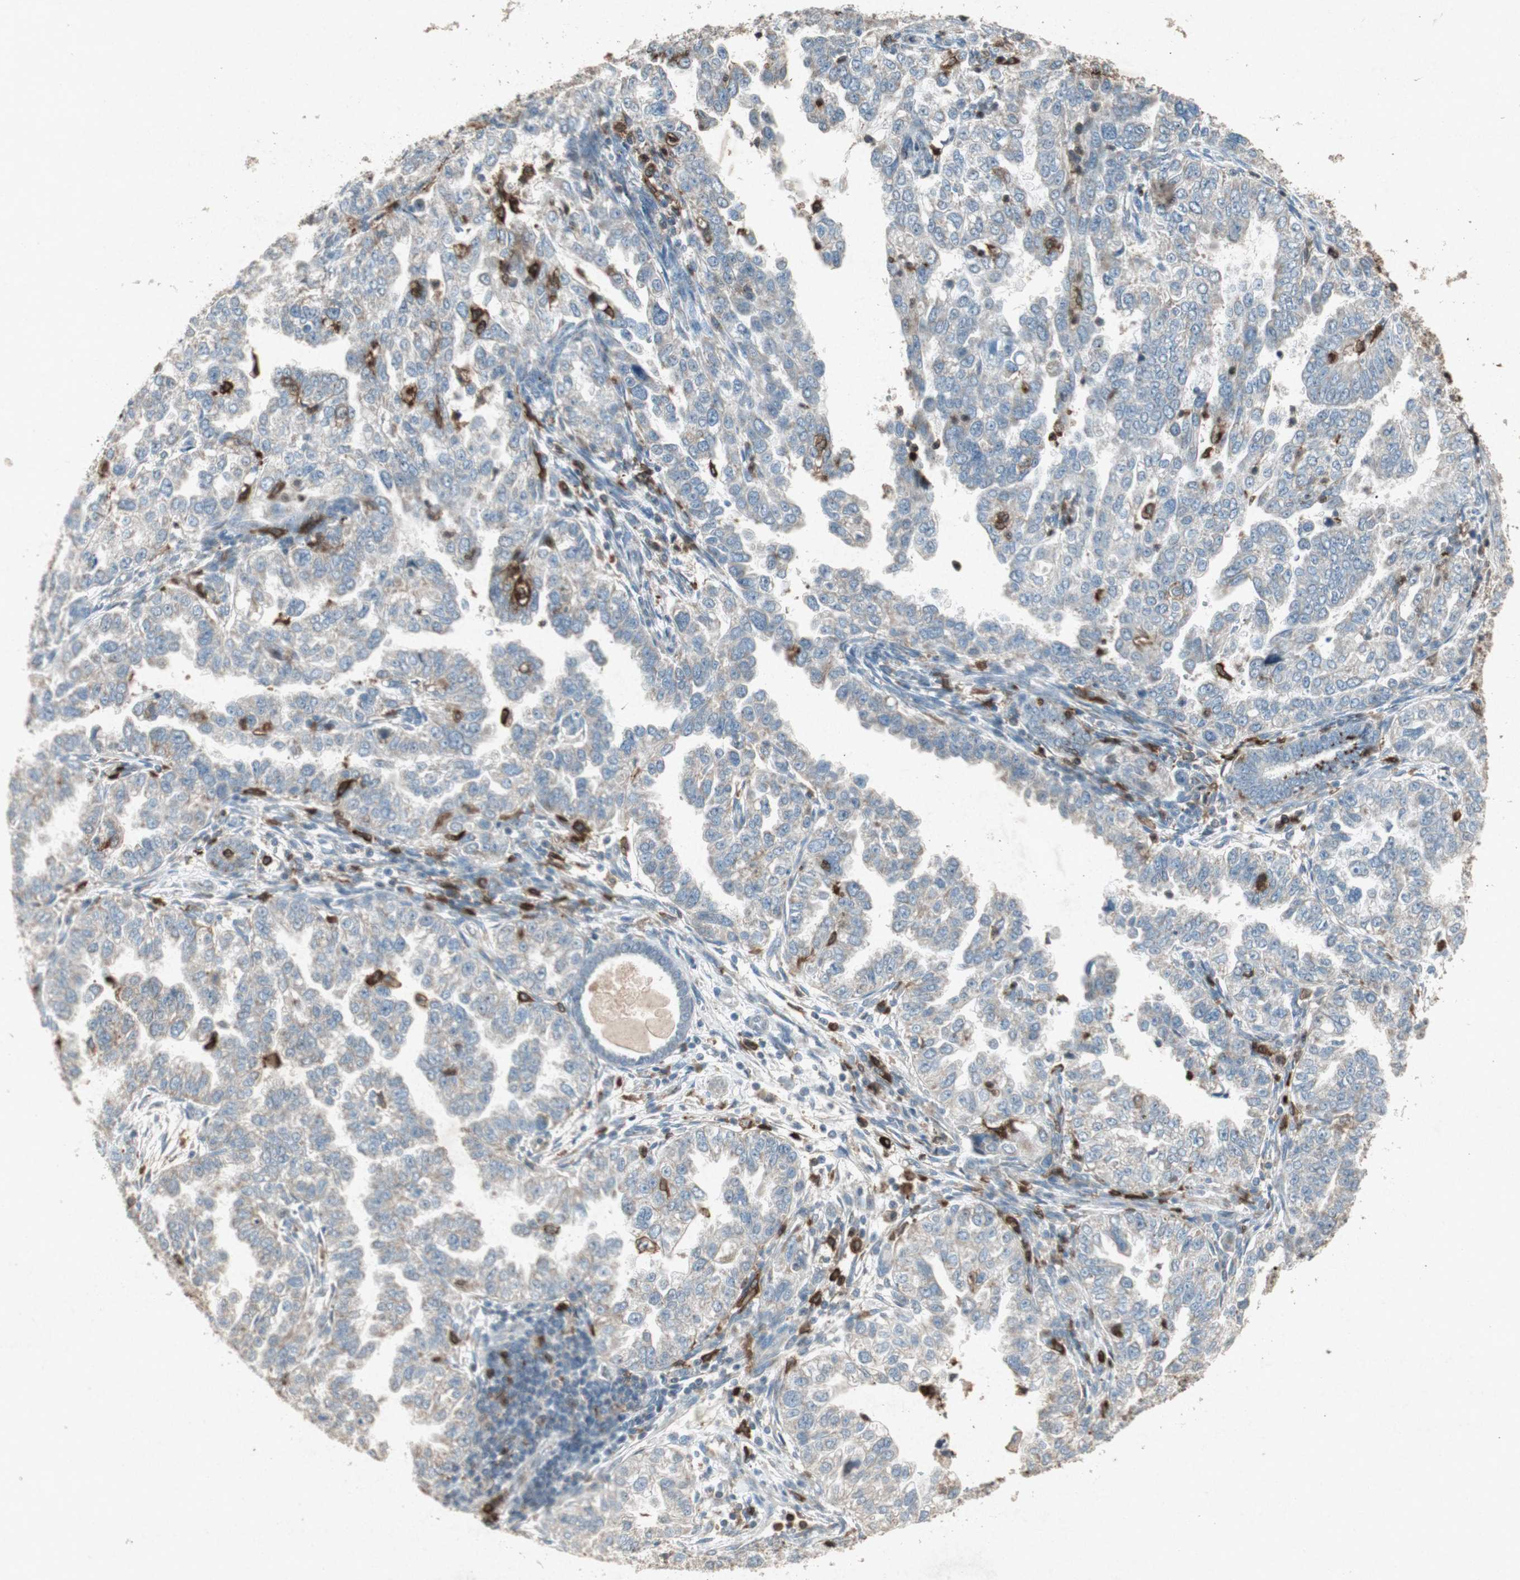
{"staining": {"intensity": "weak", "quantity": "25%-75%", "location": "cytoplasmic/membranous"}, "tissue": "endometrial cancer", "cell_type": "Tumor cells", "image_type": "cancer", "snomed": [{"axis": "morphology", "description": "Adenocarcinoma, NOS"}, {"axis": "topography", "description": "Endometrium"}], "caption": "Endometrial cancer (adenocarcinoma) stained with a protein marker shows weak staining in tumor cells.", "gene": "TYROBP", "patient": {"sex": "female", "age": 85}}